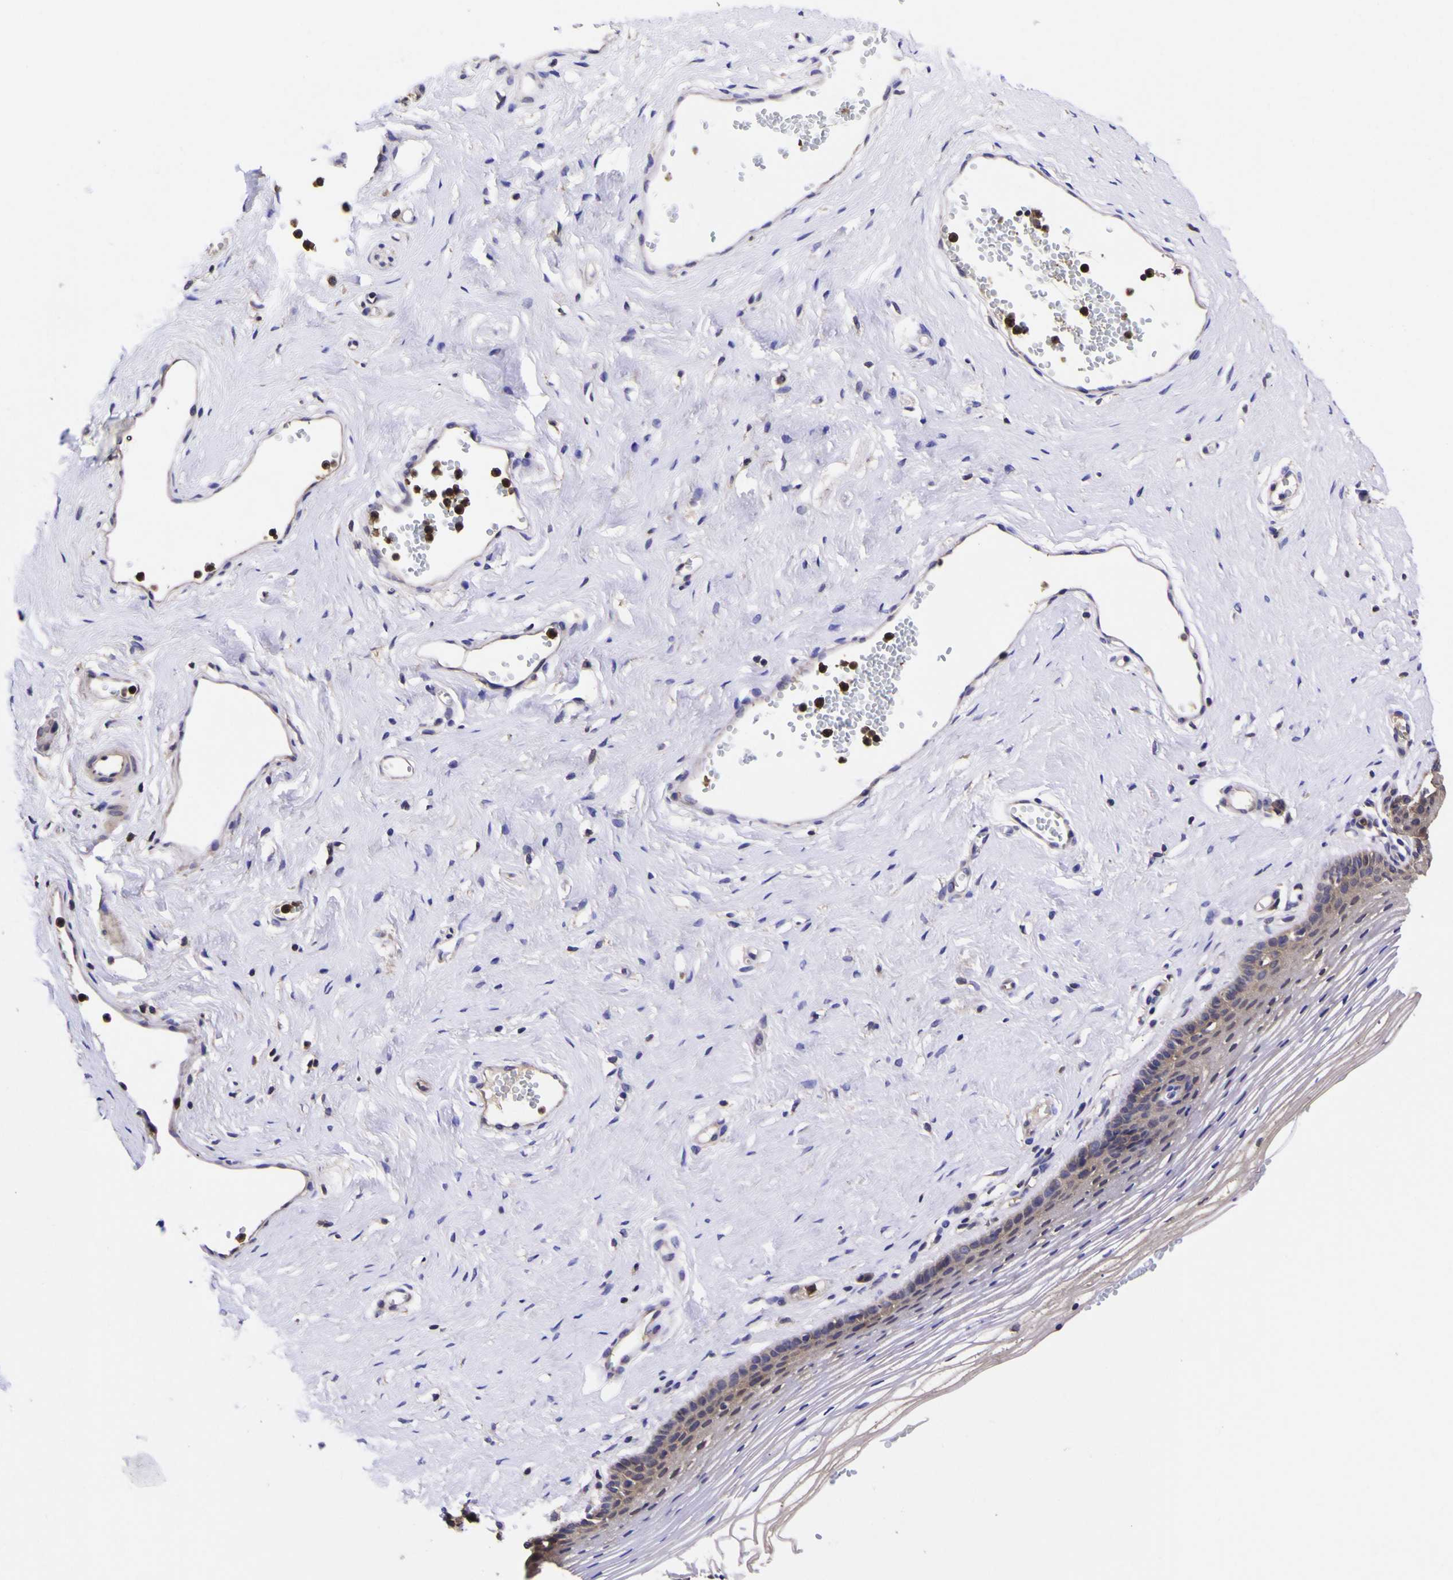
{"staining": {"intensity": "weak", "quantity": "25%-75%", "location": "cytoplasmic/membranous"}, "tissue": "vagina", "cell_type": "Squamous epithelial cells", "image_type": "normal", "snomed": [{"axis": "morphology", "description": "Normal tissue, NOS"}, {"axis": "topography", "description": "Vagina"}], "caption": "An IHC histopathology image of unremarkable tissue is shown. Protein staining in brown labels weak cytoplasmic/membranous positivity in vagina within squamous epithelial cells.", "gene": "MAPK14", "patient": {"sex": "female", "age": 32}}